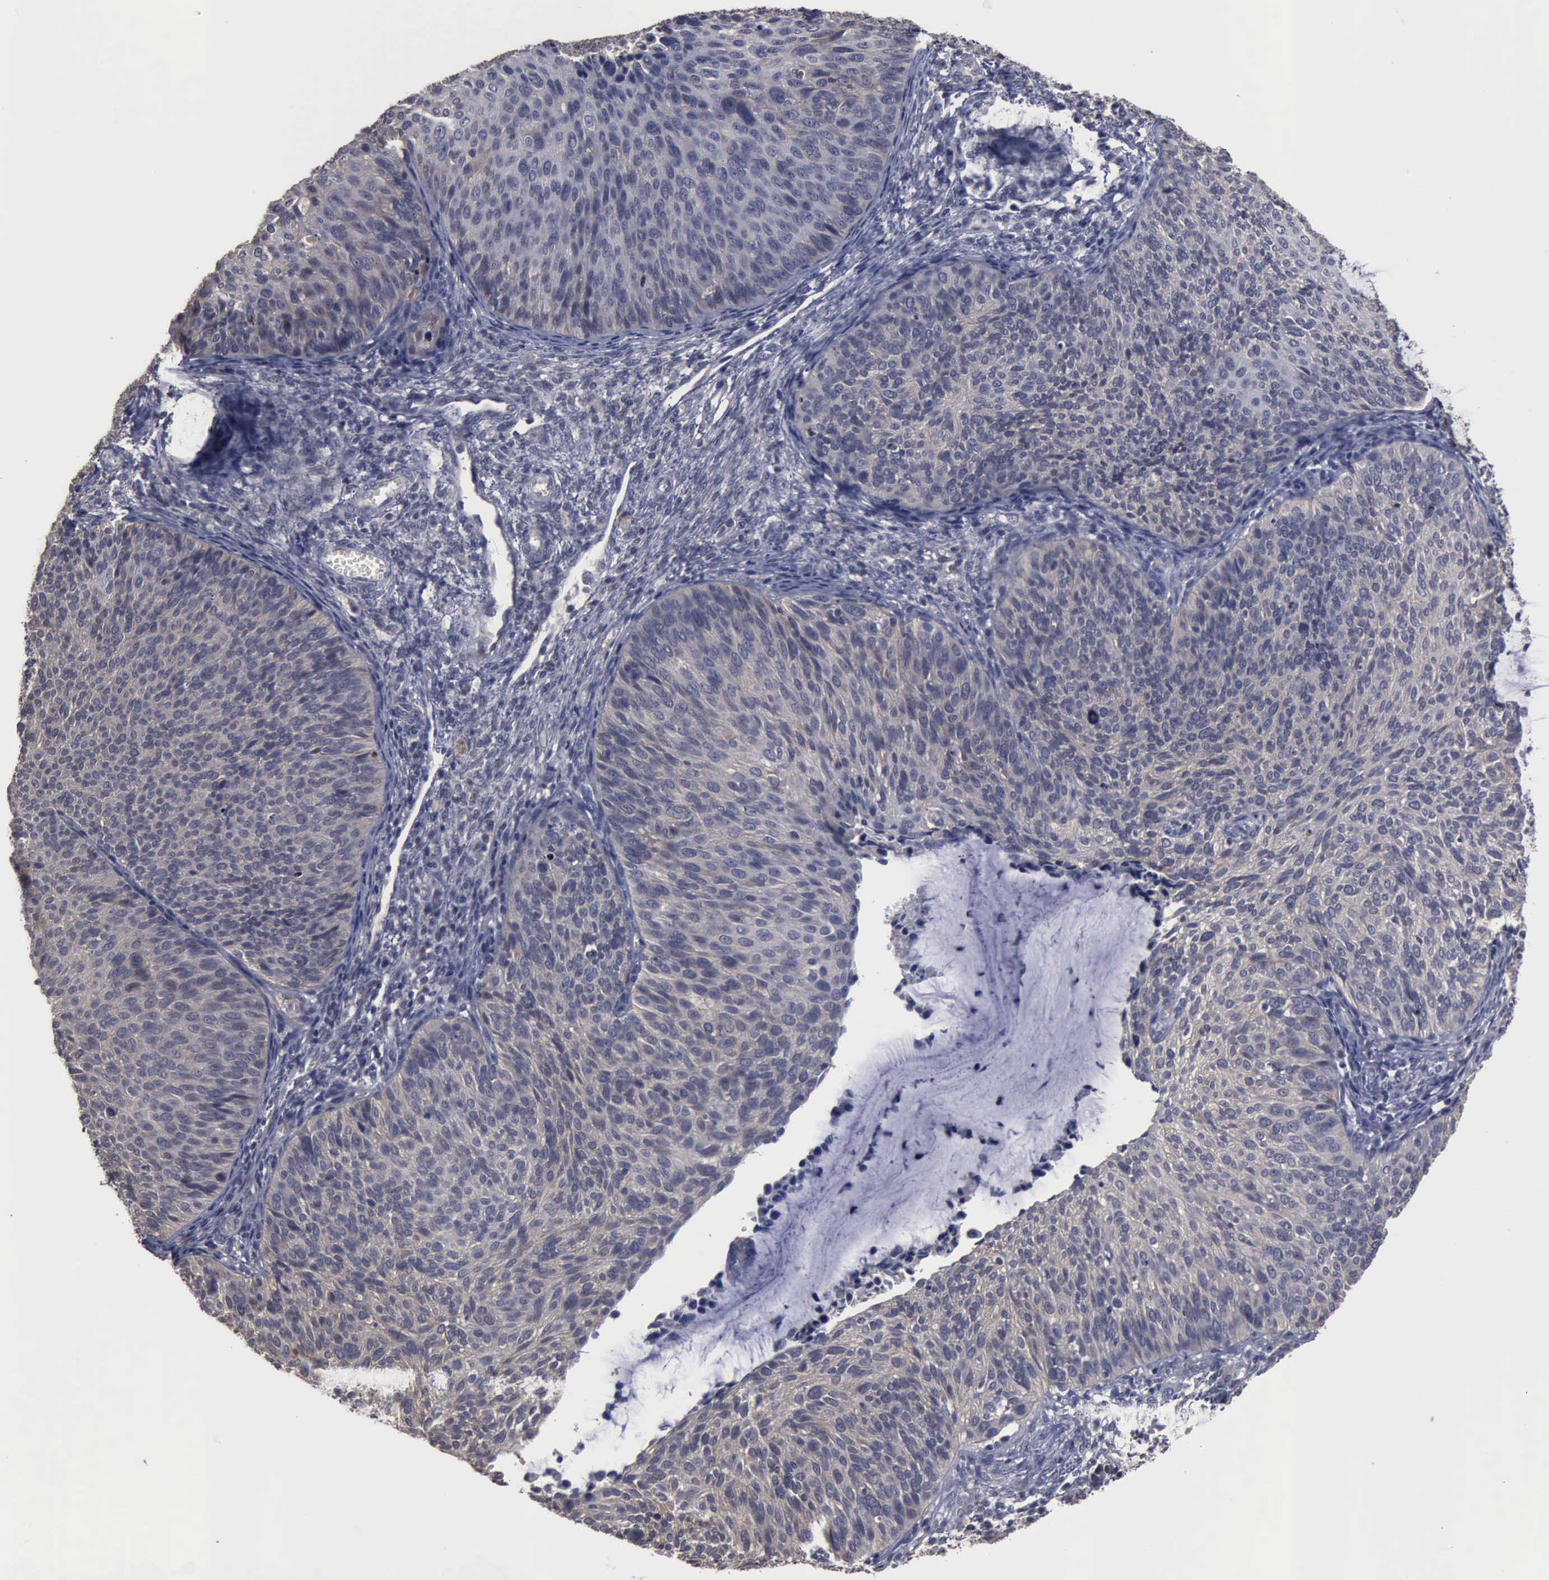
{"staining": {"intensity": "negative", "quantity": "none", "location": "none"}, "tissue": "cervical cancer", "cell_type": "Tumor cells", "image_type": "cancer", "snomed": [{"axis": "morphology", "description": "Squamous cell carcinoma, NOS"}, {"axis": "topography", "description": "Cervix"}], "caption": "Immunohistochemistry photomicrograph of cervical cancer stained for a protein (brown), which reveals no staining in tumor cells.", "gene": "CRKL", "patient": {"sex": "female", "age": 36}}